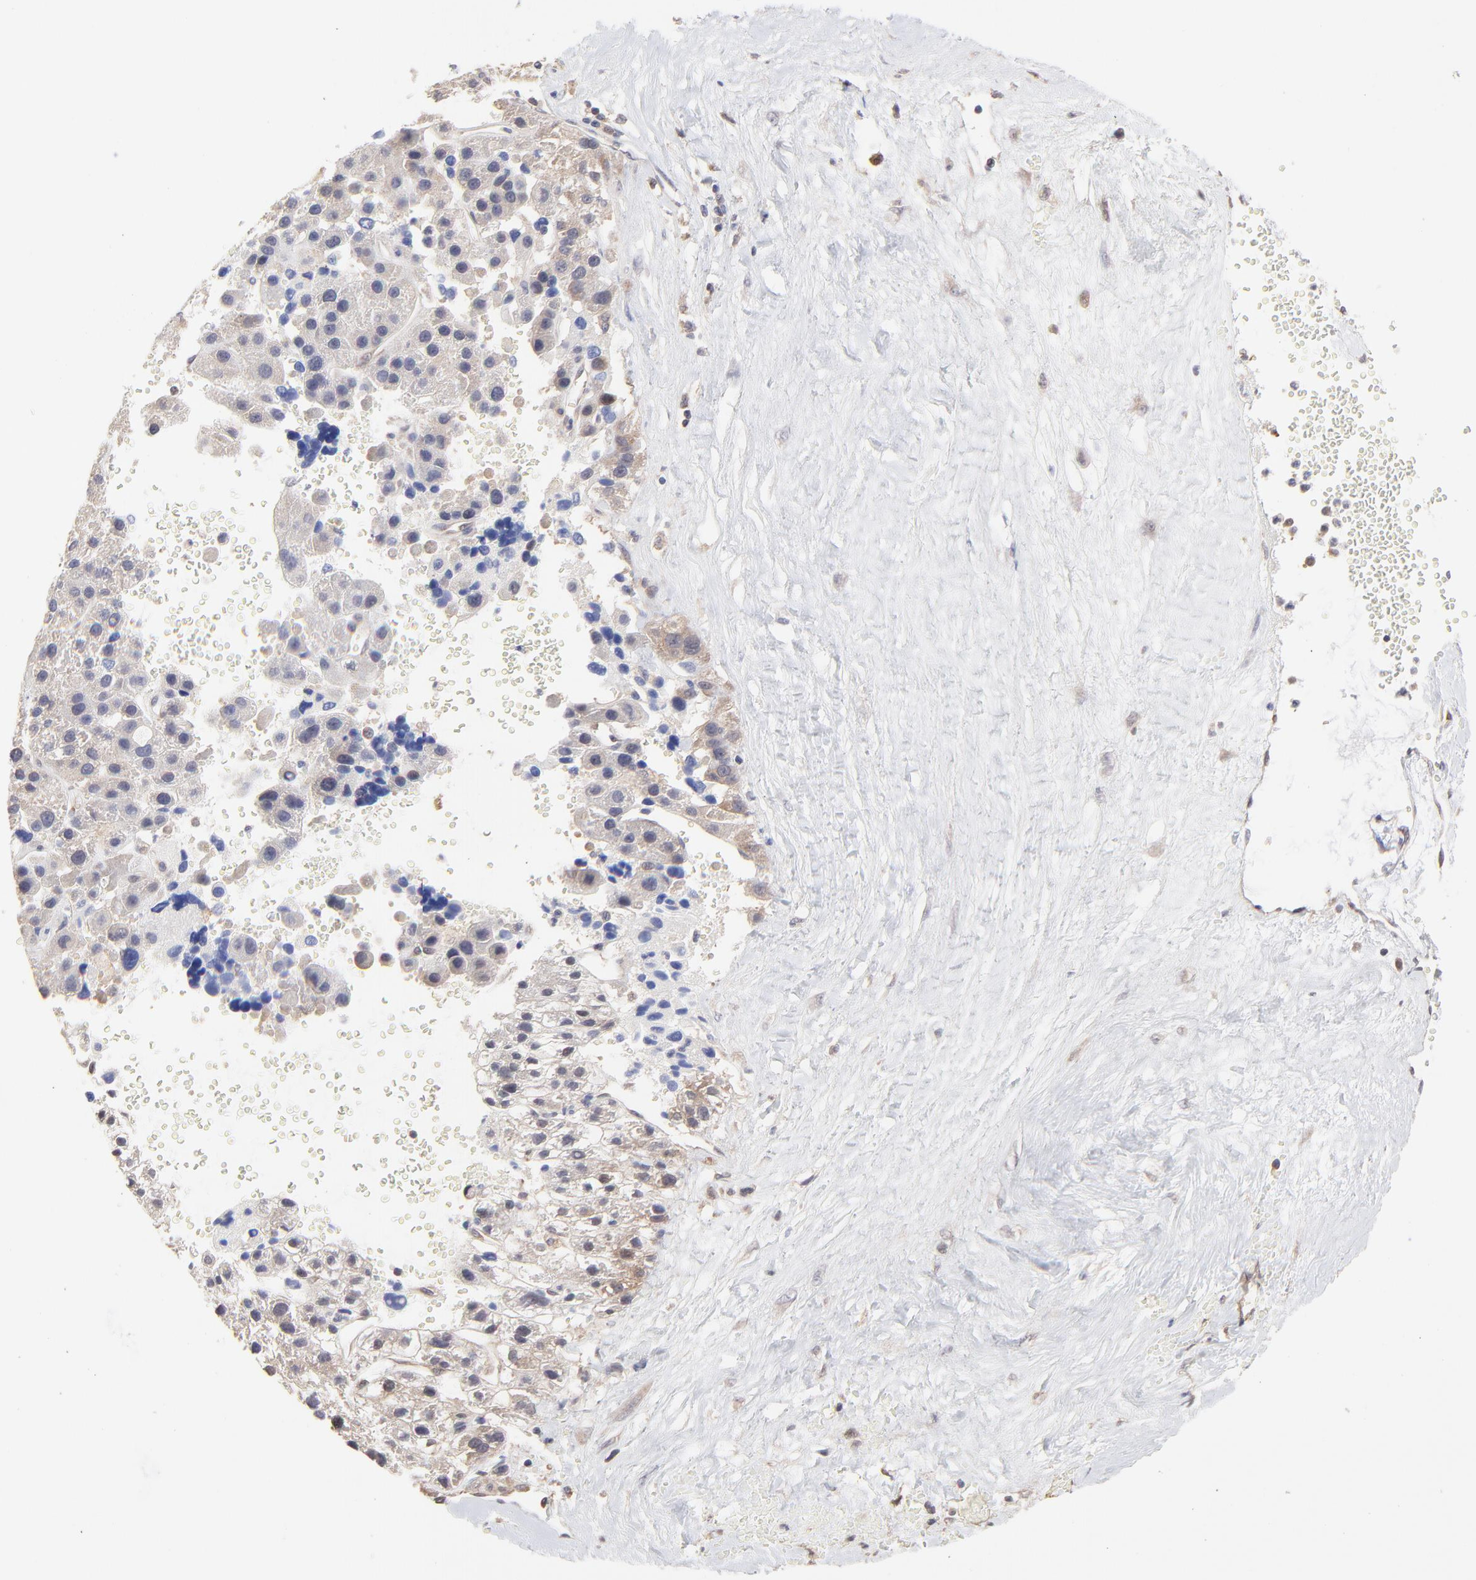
{"staining": {"intensity": "negative", "quantity": "none", "location": "none"}, "tissue": "liver cancer", "cell_type": "Tumor cells", "image_type": "cancer", "snomed": [{"axis": "morphology", "description": "Carcinoma, Hepatocellular, NOS"}, {"axis": "topography", "description": "Liver"}], "caption": "The image displays no significant expression in tumor cells of liver cancer (hepatocellular carcinoma). (Immunohistochemistry, brightfield microscopy, high magnification).", "gene": "GART", "patient": {"sex": "female", "age": 85}}